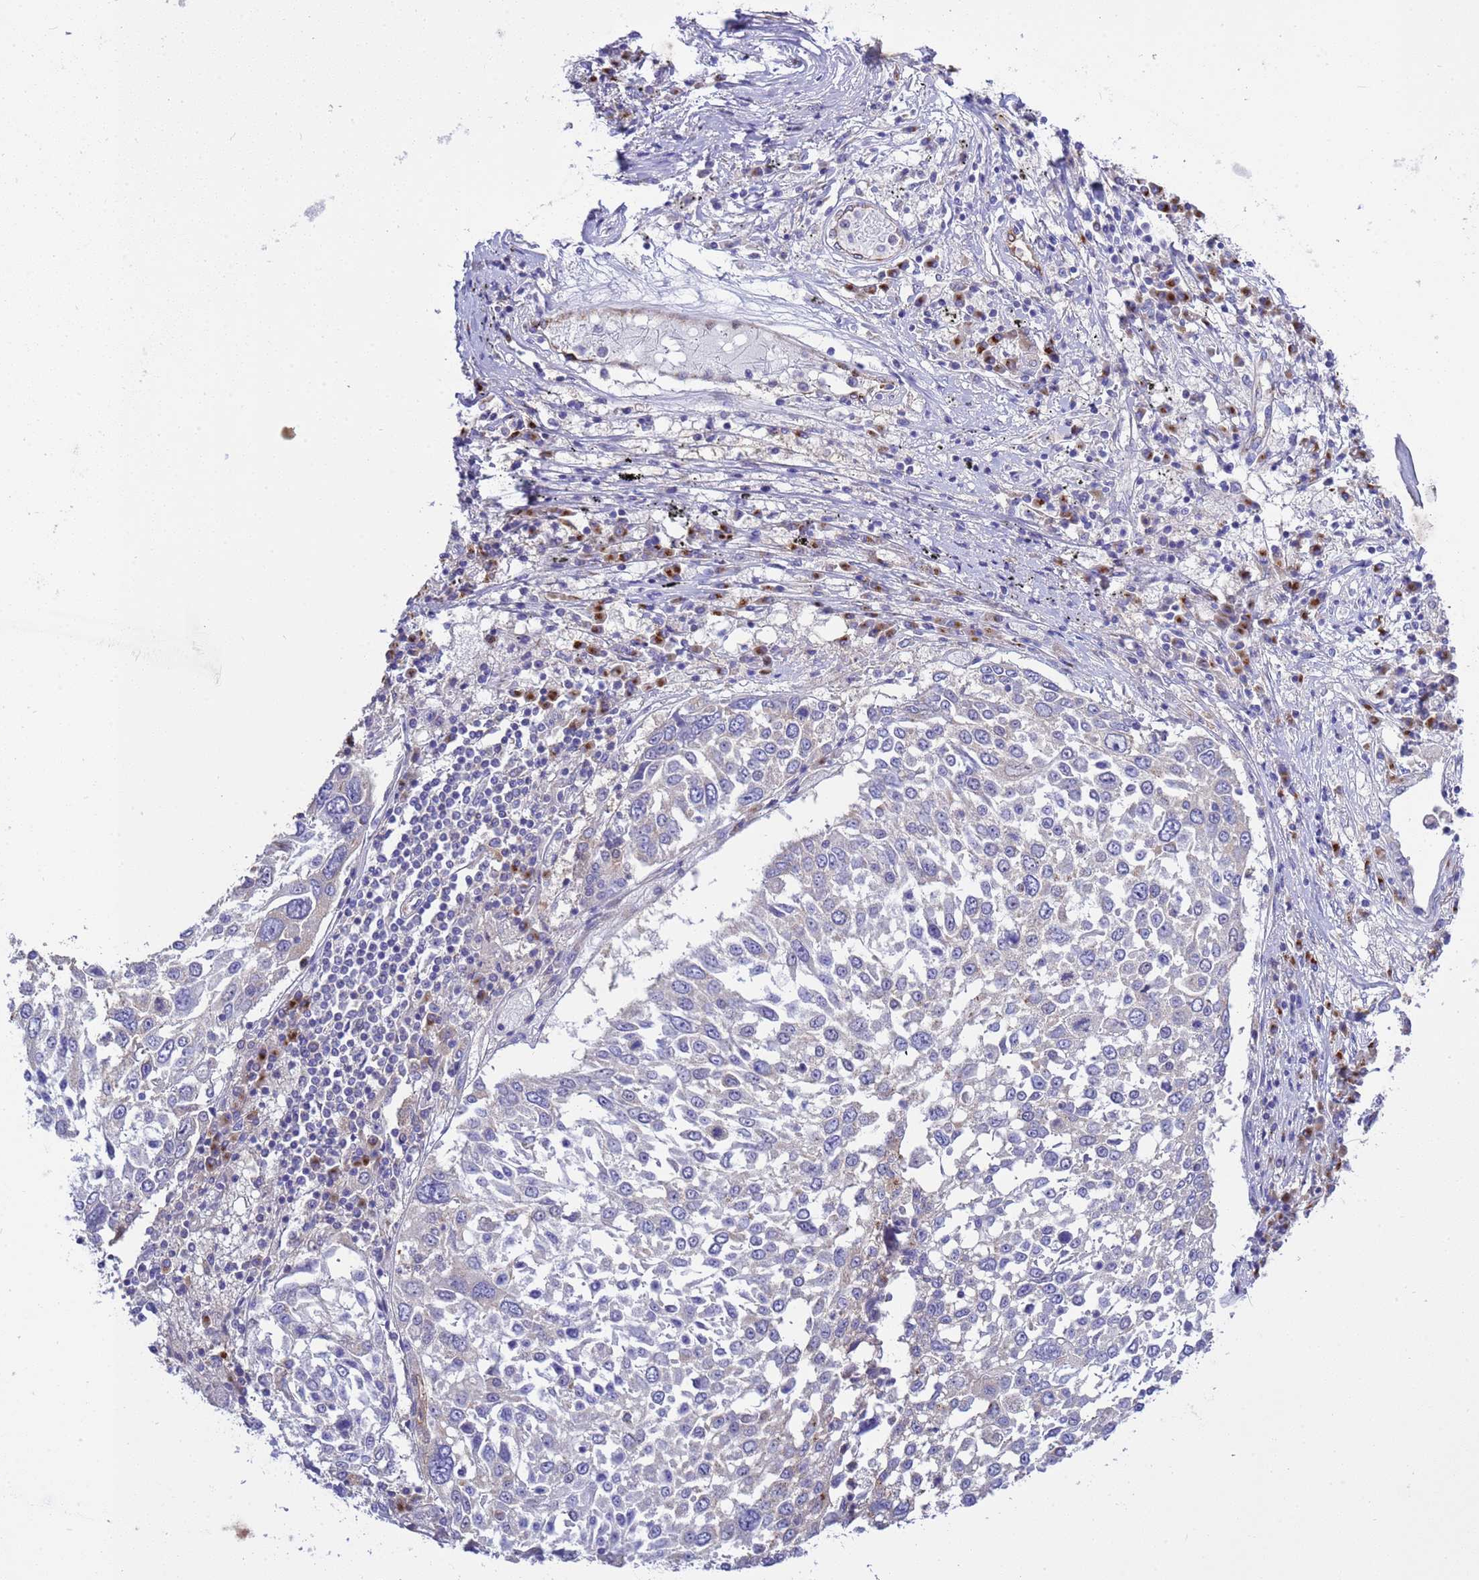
{"staining": {"intensity": "negative", "quantity": "none", "location": "none"}, "tissue": "lung cancer", "cell_type": "Tumor cells", "image_type": "cancer", "snomed": [{"axis": "morphology", "description": "Squamous cell carcinoma, NOS"}, {"axis": "topography", "description": "Lung"}], "caption": "Immunohistochemistry (IHC) micrograph of neoplastic tissue: human lung cancer (squamous cell carcinoma) stained with DAB exhibits no significant protein expression in tumor cells. (IHC, brightfield microscopy, high magnification).", "gene": "ANAPC1", "patient": {"sex": "male", "age": 65}}